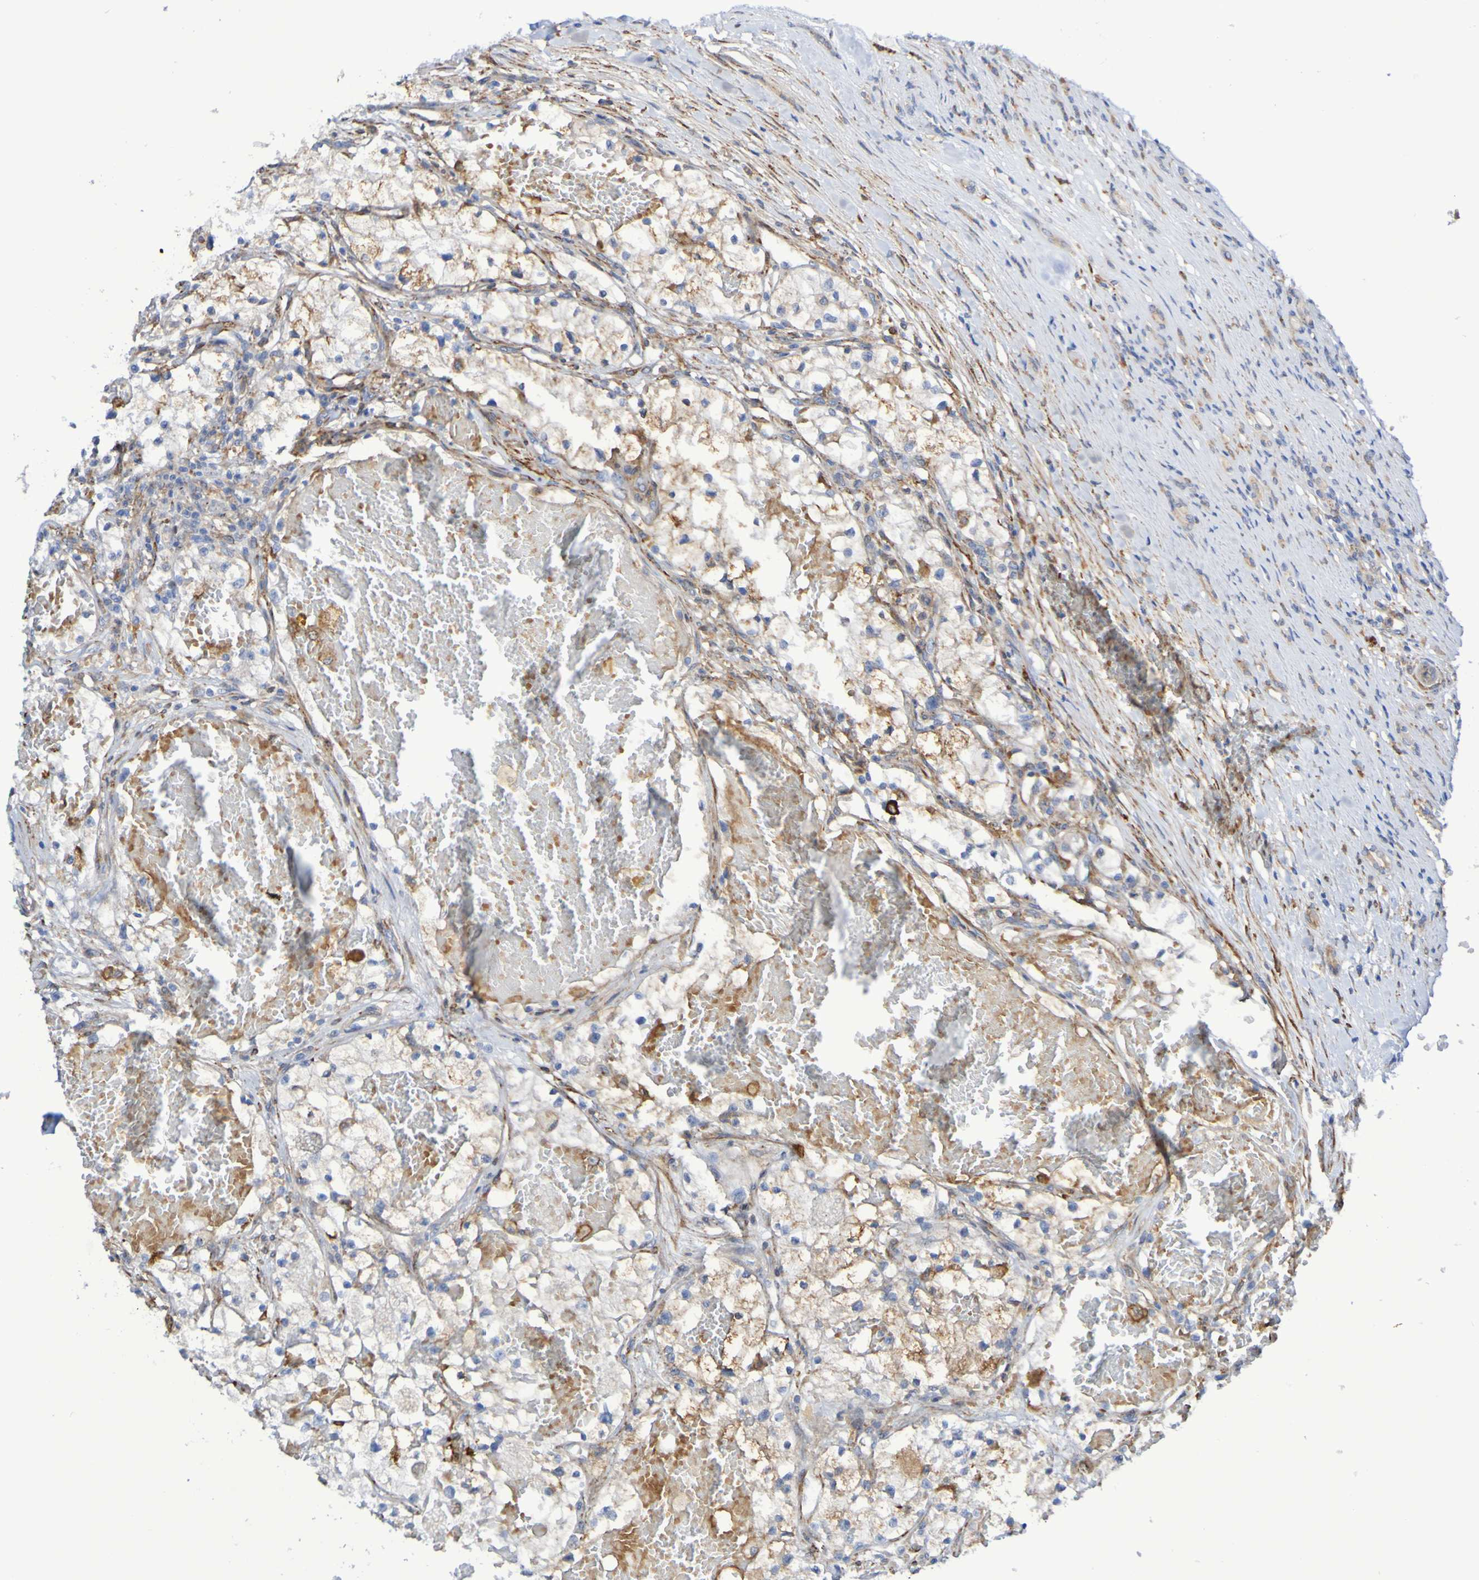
{"staining": {"intensity": "weak", "quantity": "<25%", "location": "cytoplasmic/membranous"}, "tissue": "renal cancer", "cell_type": "Tumor cells", "image_type": "cancer", "snomed": [{"axis": "morphology", "description": "Adenocarcinoma, NOS"}, {"axis": "topography", "description": "Kidney"}], "caption": "Human renal adenocarcinoma stained for a protein using immunohistochemistry (IHC) displays no staining in tumor cells.", "gene": "SCRG1", "patient": {"sex": "male", "age": 68}}